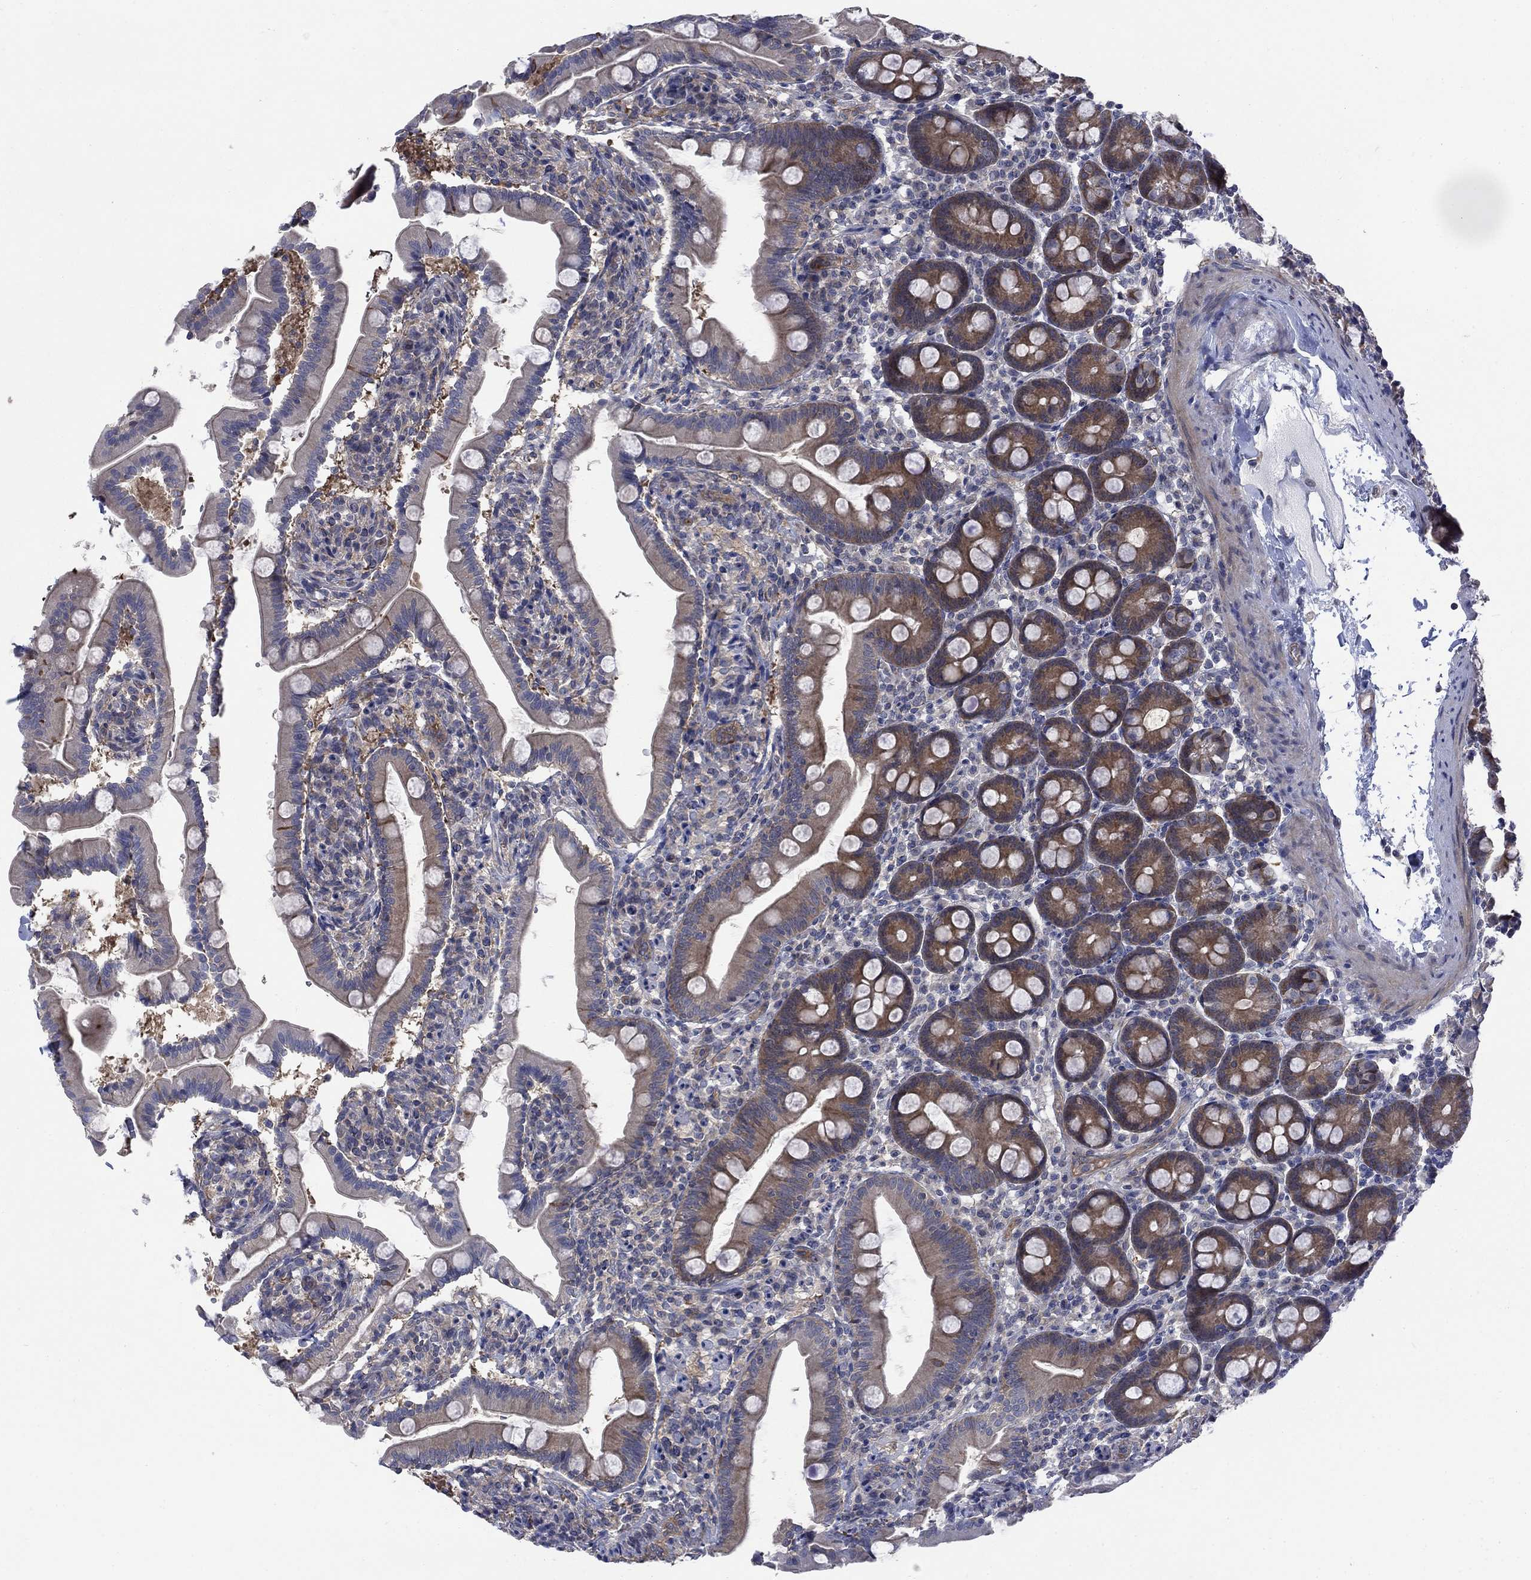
{"staining": {"intensity": "strong", "quantity": "25%-75%", "location": "cytoplasmic/membranous"}, "tissue": "small intestine", "cell_type": "Glandular cells", "image_type": "normal", "snomed": [{"axis": "morphology", "description": "Normal tissue, NOS"}, {"axis": "topography", "description": "Small intestine"}], "caption": "This histopathology image demonstrates immunohistochemistry staining of normal human small intestine, with high strong cytoplasmic/membranous expression in about 25%-75% of glandular cells.", "gene": "PDZD2", "patient": {"sex": "female", "age": 44}}